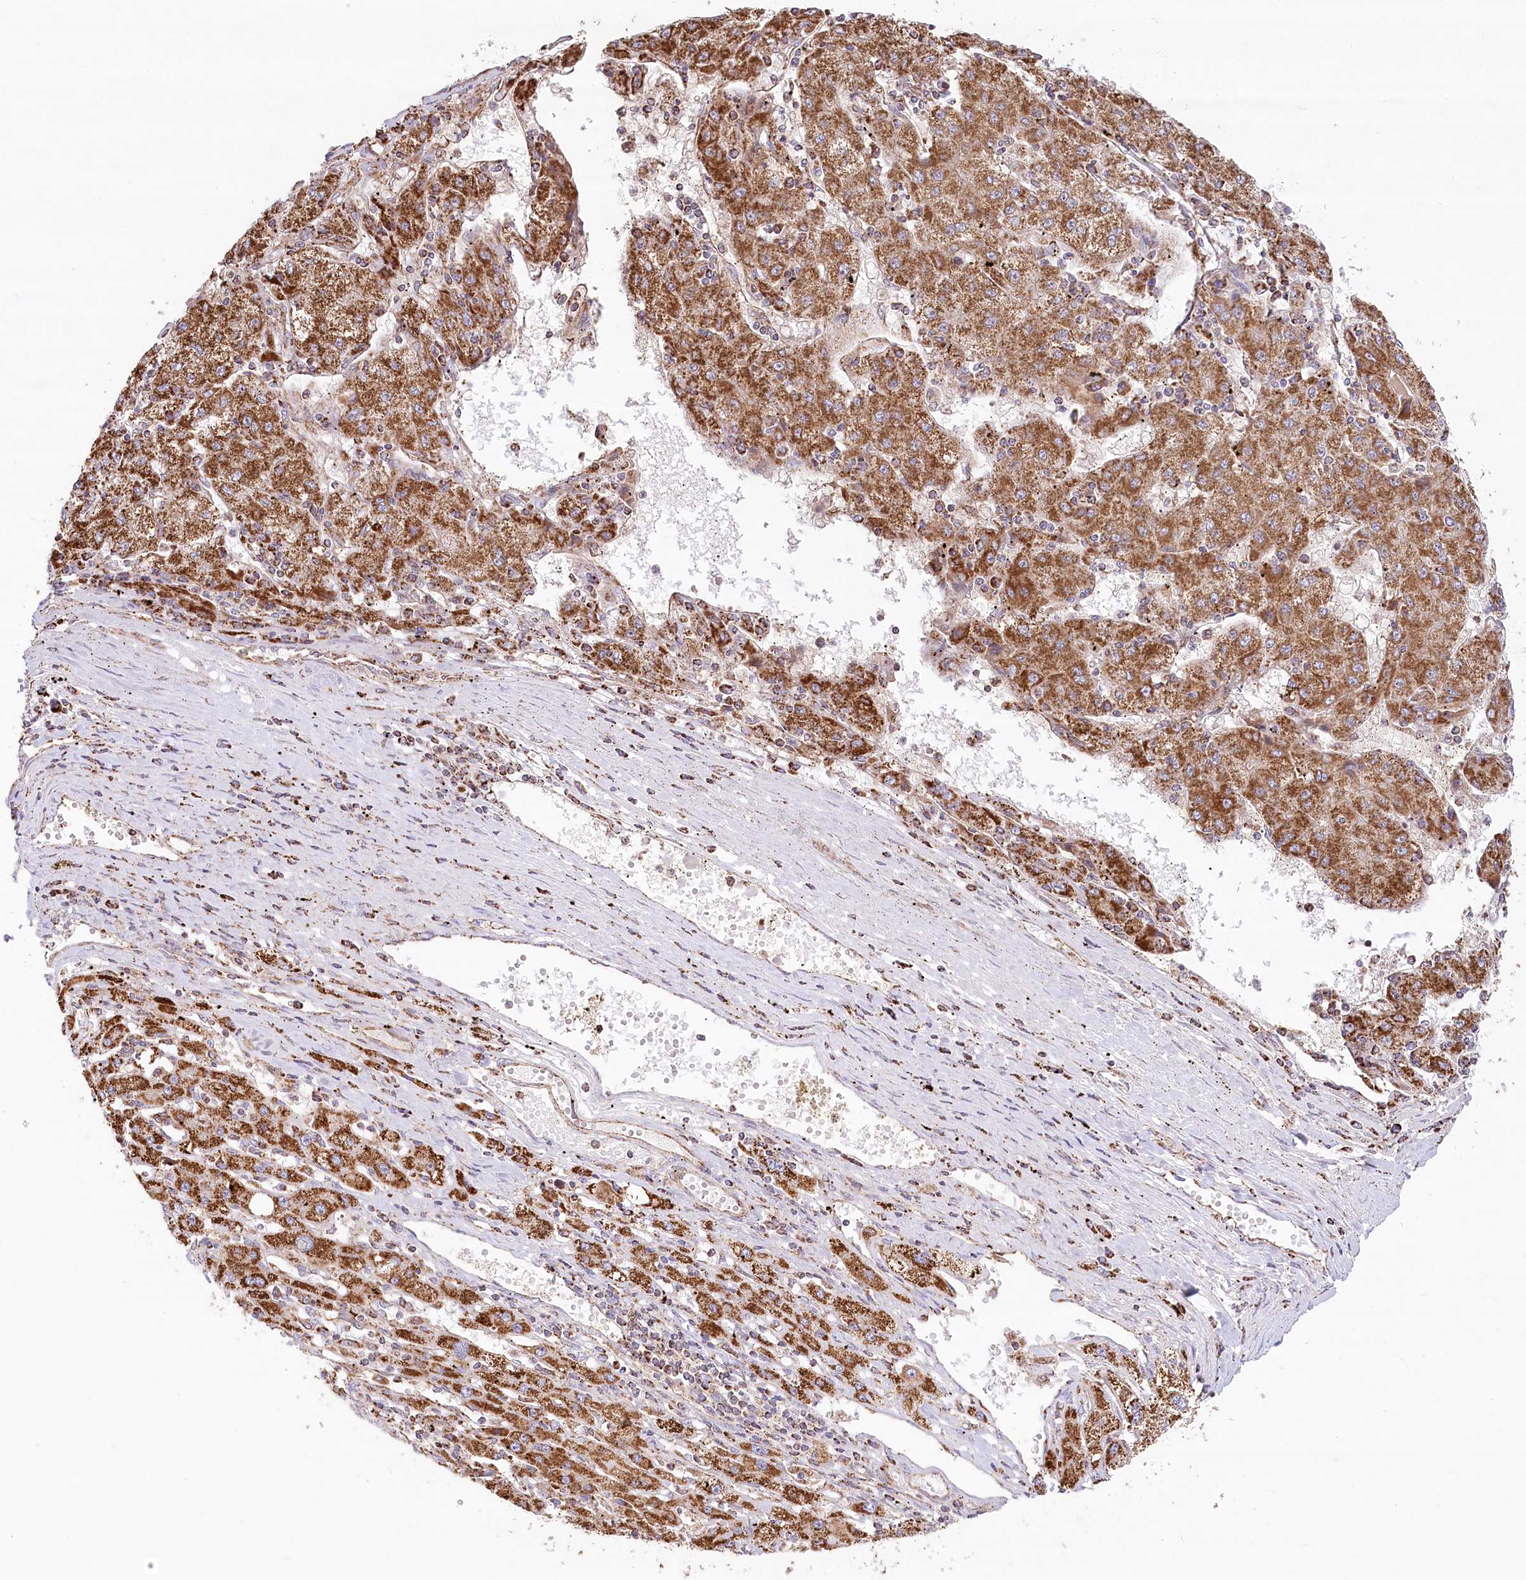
{"staining": {"intensity": "strong", "quantity": ">75%", "location": "cytoplasmic/membranous"}, "tissue": "liver cancer", "cell_type": "Tumor cells", "image_type": "cancer", "snomed": [{"axis": "morphology", "description": "Carcinoma, Hepatocellular, NOS"}, {"axis": "topography", "description": "Liver"}], "caption": "Protein expression by immunohistochemistry (IHC) shows strong cytoplasmic/membranous expression in approximately >75% of tumor cells in liver cancer. (DAB (3,3'-diaminobenzidine) IHC with brightfield microscopy, high magnification).", "gene": "UMPS", "patient": {"sex": "male", "age": 72}}